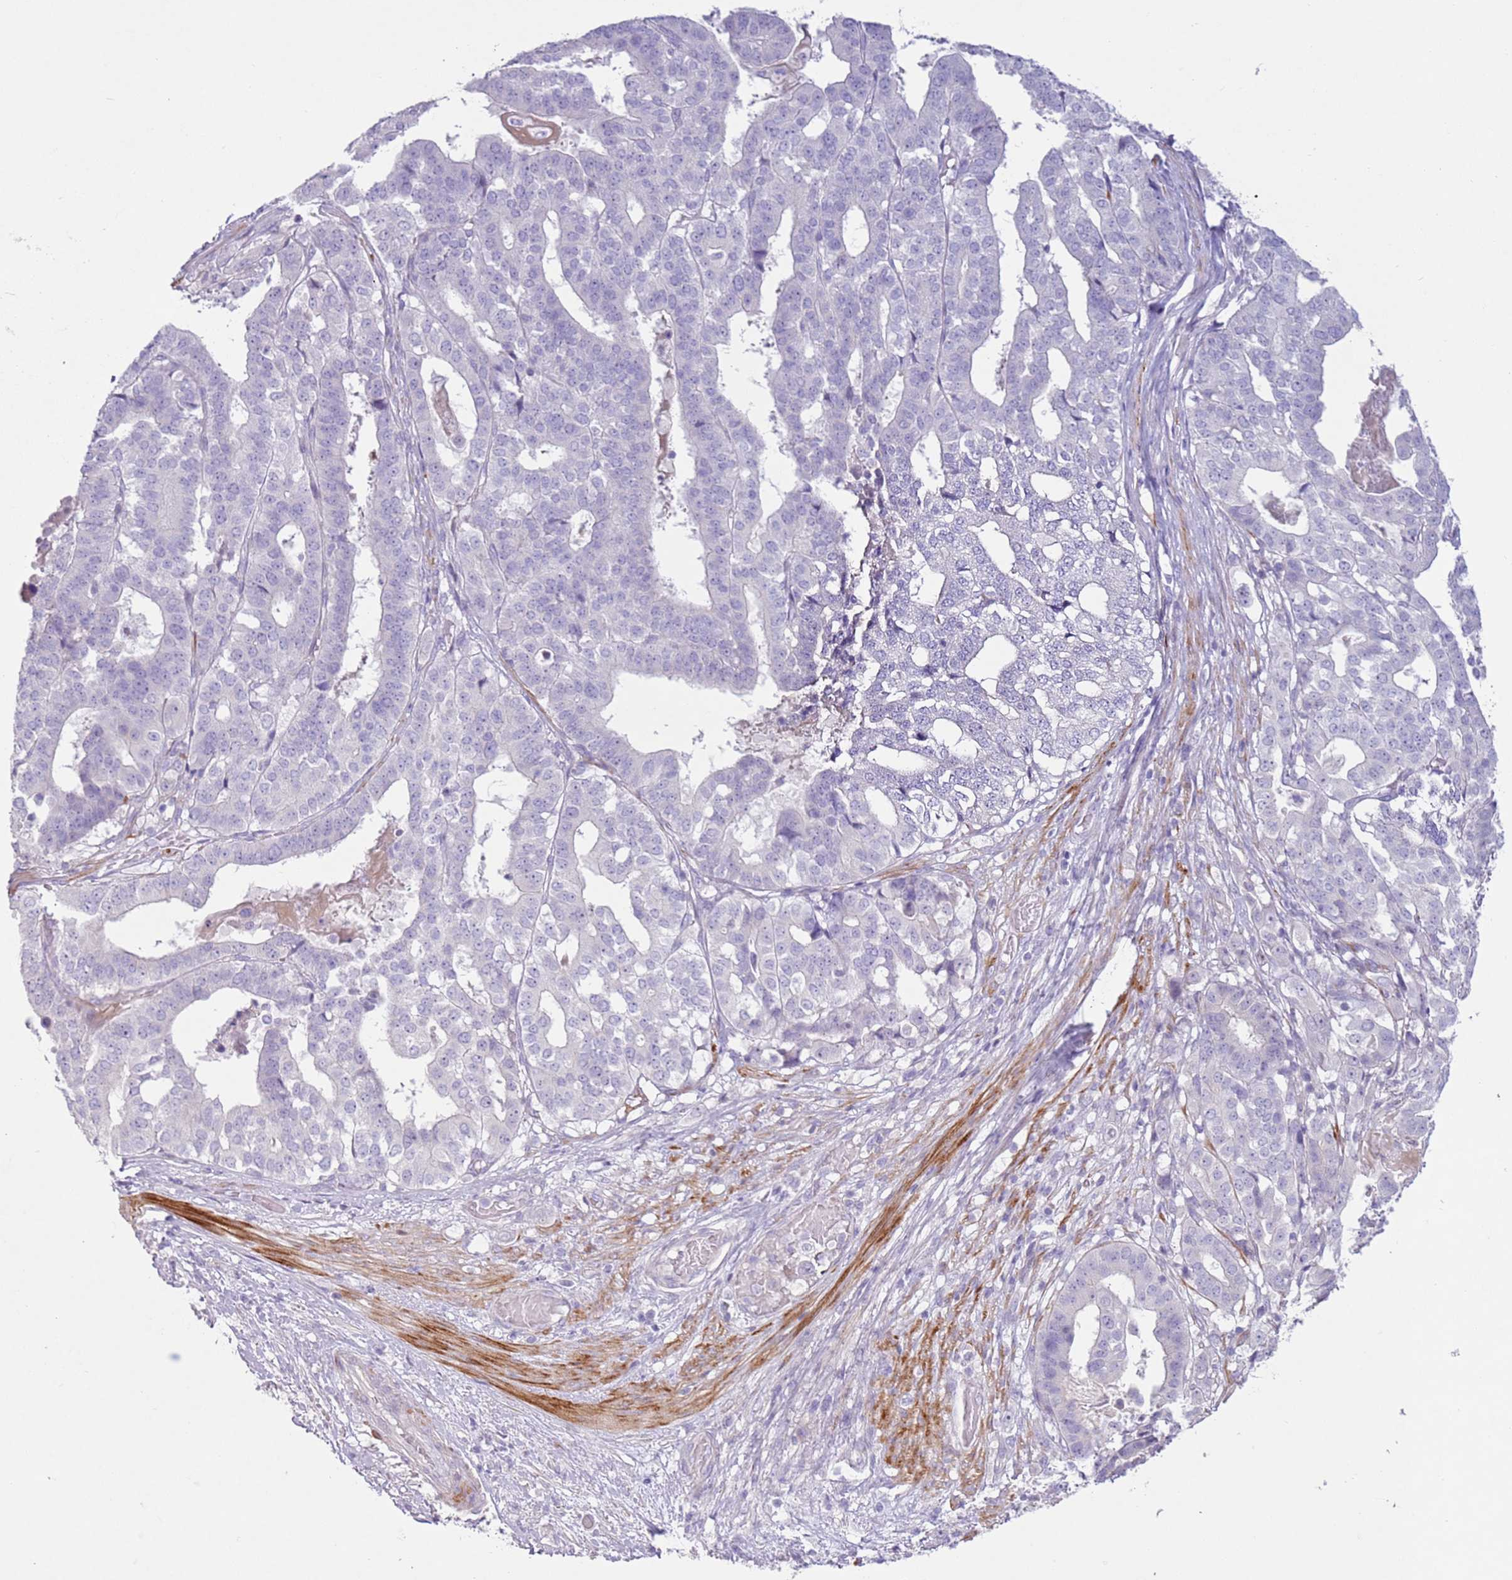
{"staining": {"intensity": "negative", "quantity": "none", "location": "none"}, "tissue": "stomach cancer", "cell_type": "Tumor cells", "image_type": "cancer", "snomed": [{"axis": "morphology", "description": "Adenocarcinoma, NOS"}, {"axis": "topography", "description": "Stomach"}], "caption": "This is a photomicrograph of IHC staining of stomach cancer, which shows no expression in tumor cells.", "gene": "ZNF239", "patient": {"sex": "male", "age": 48}}